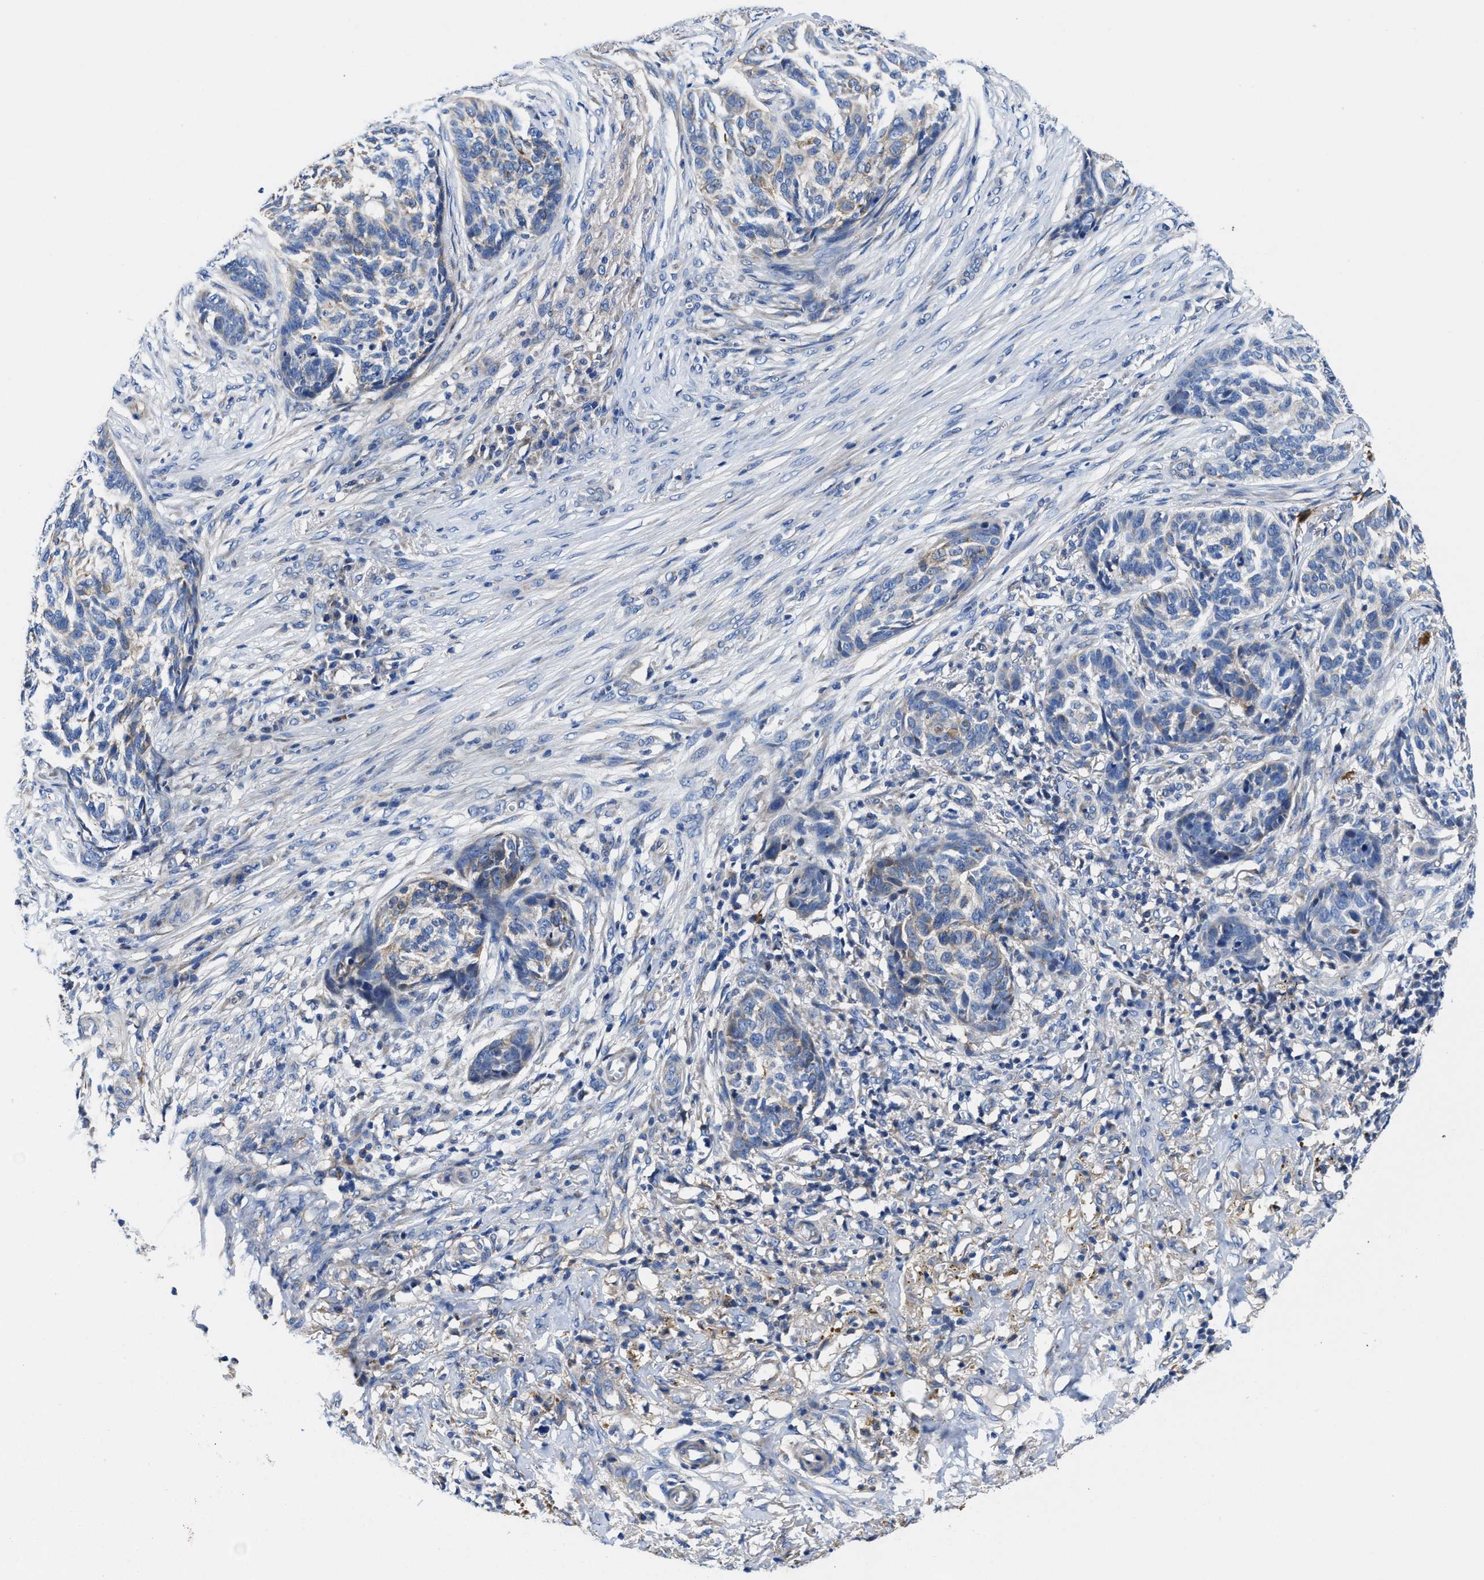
{"staining": {"intensity": "weak", "quantity": "<25%", "location": "cytoplasmic/membranous"}, "tissue": "skin cancer", "cell_type": "Tumor cells", "image_type": "cancer", "snomed": [{"axis": "morphology", "description": "Basal cell carcinoma"}, {"axis": "topography", "description": "Skin"}], "caption": "Tumor cells show no significant positivity in skin cancer (basal cell carcinoma).", "gene": "TMEM30A", "patient": {"sex": "male", "age": 85}}